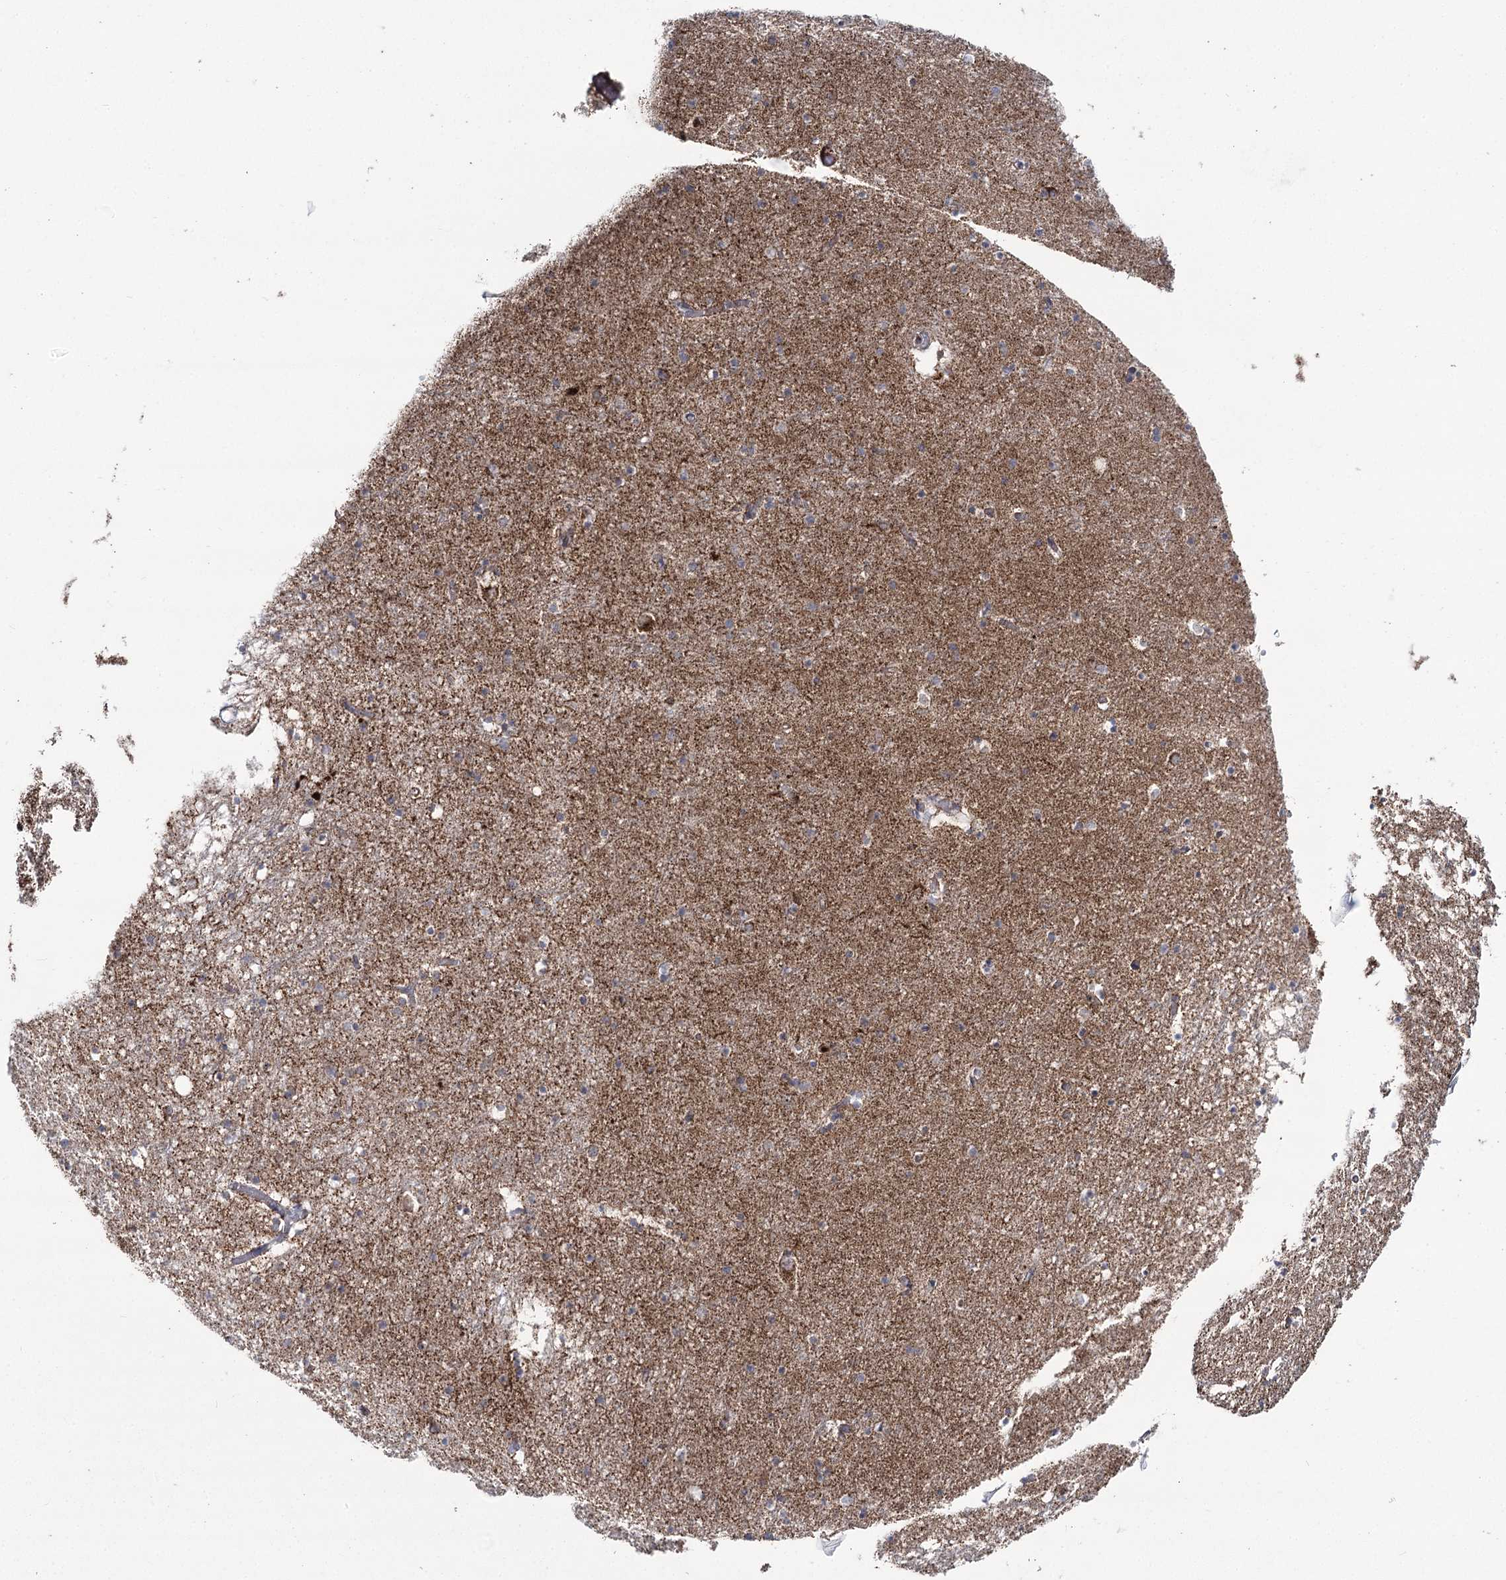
{"staining": {"intensity": "moderate", "quantity": "25%-75%", "location": "cytoplasmic/membranous"}, "tissue": "hippocampus", "cell_type": "Glial cells", "image_type": "normal", "snomed": [{"axis": "morphology", "description": "Normal tissue, NOS"}, {"axis": "topography", "description": "Hippocampus"}], "caption": "Immunohistochemistry (DAB (3,3'-diaminobenzidine)) staining of normal human hippocampus exhibits moderate cytoplasmic/membranous protein expression in approximately 25%-75% of glial cells.", "gene": "PDHX", "patient": {"sex": "male", "age": 70}}